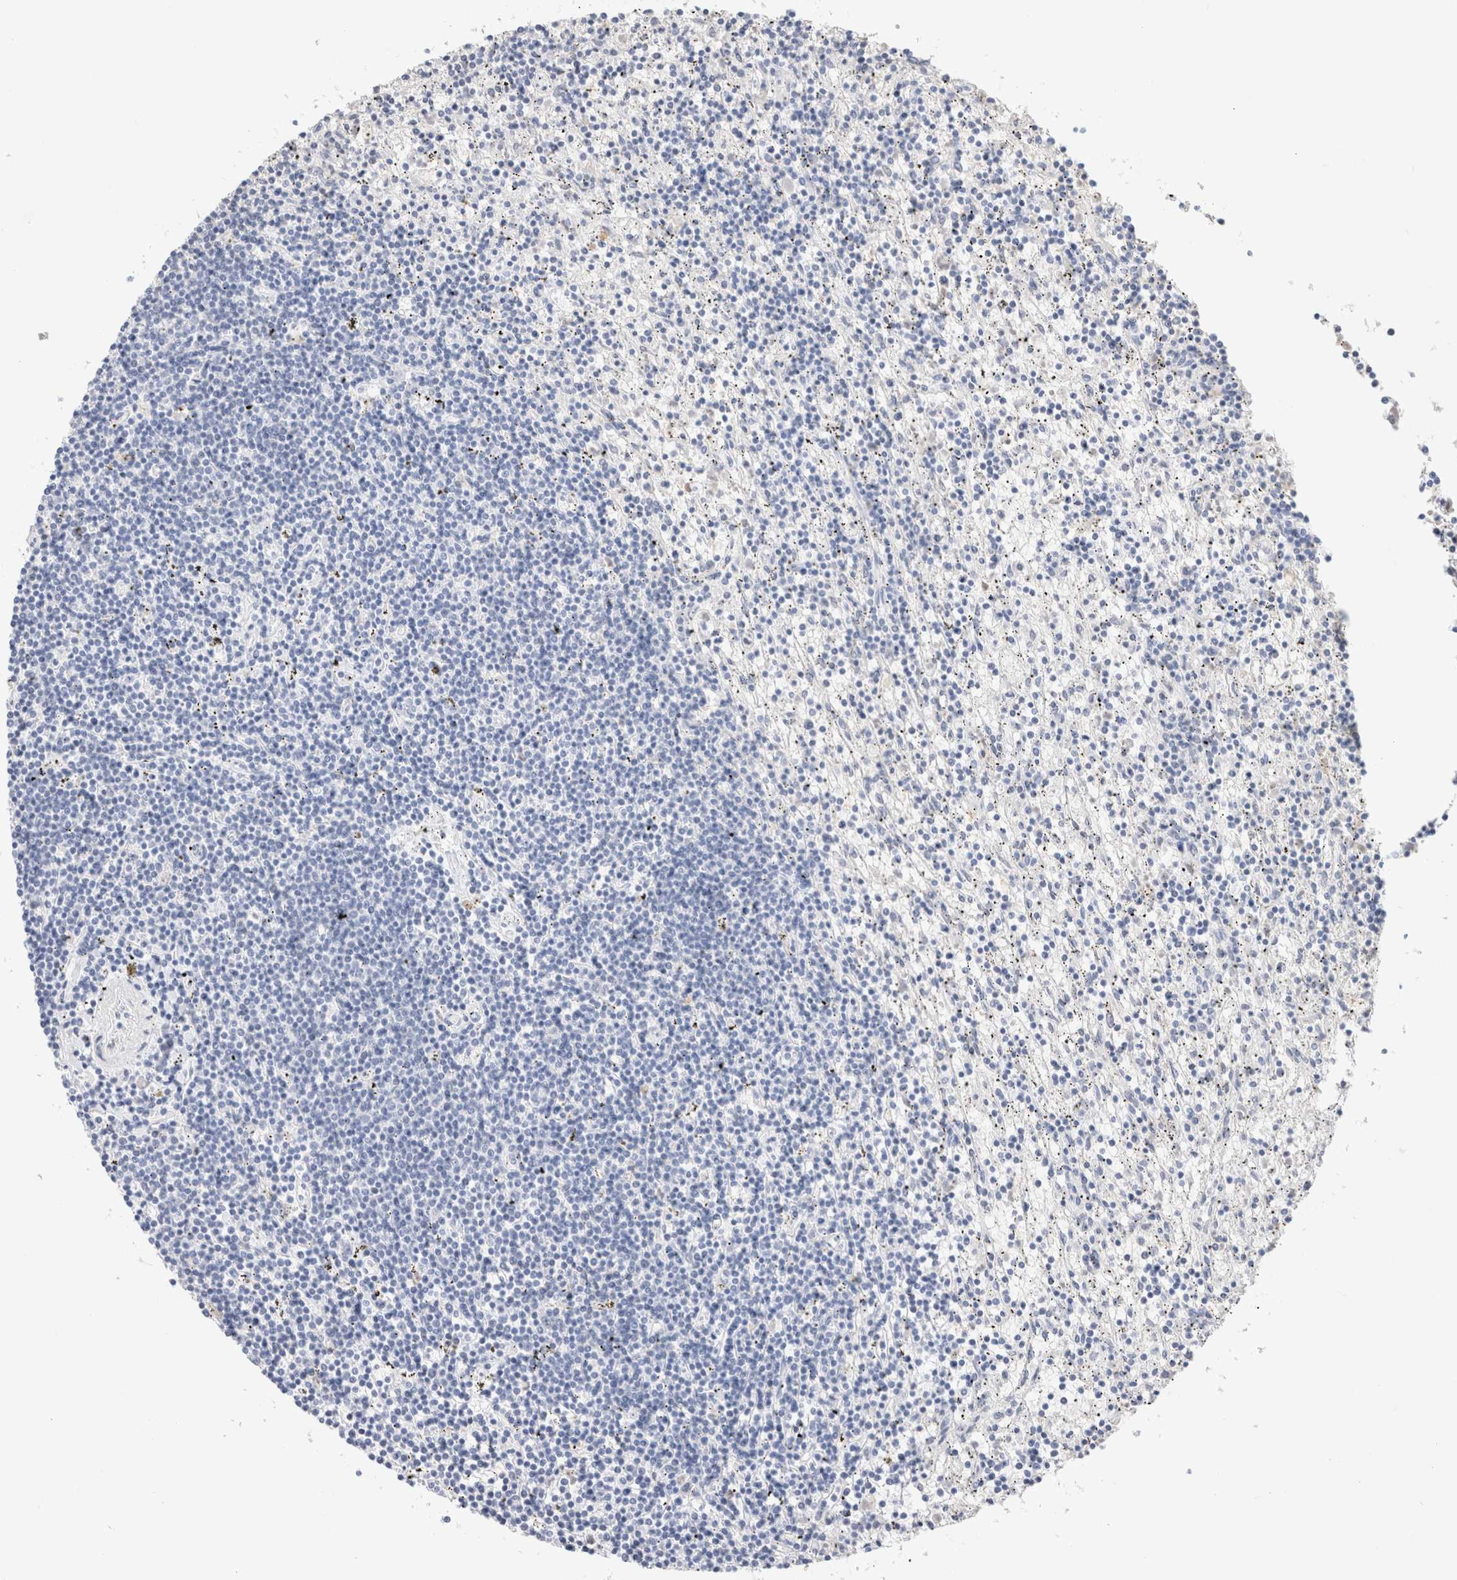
{"staining": {"intensity": "negative", "quantity": "none", "location": "none"}, "tissue": "lymphoma", "cell_type": "Tumor cells", "image_type": "cancer", "snomed": [{"axis": "morphology", "description": "Malignant lymphoma, non-Hodgkin's type, Low grade"}, {"axis": "topography", "description": "Spleen"}], "caption": "This is an IHC image of low-grade malignant lymphoma, non-Hodgkin's type. There is no positivity in tumor cells.", "gene": "ARG1", "patient": {"sex": "male", "age": 76}}